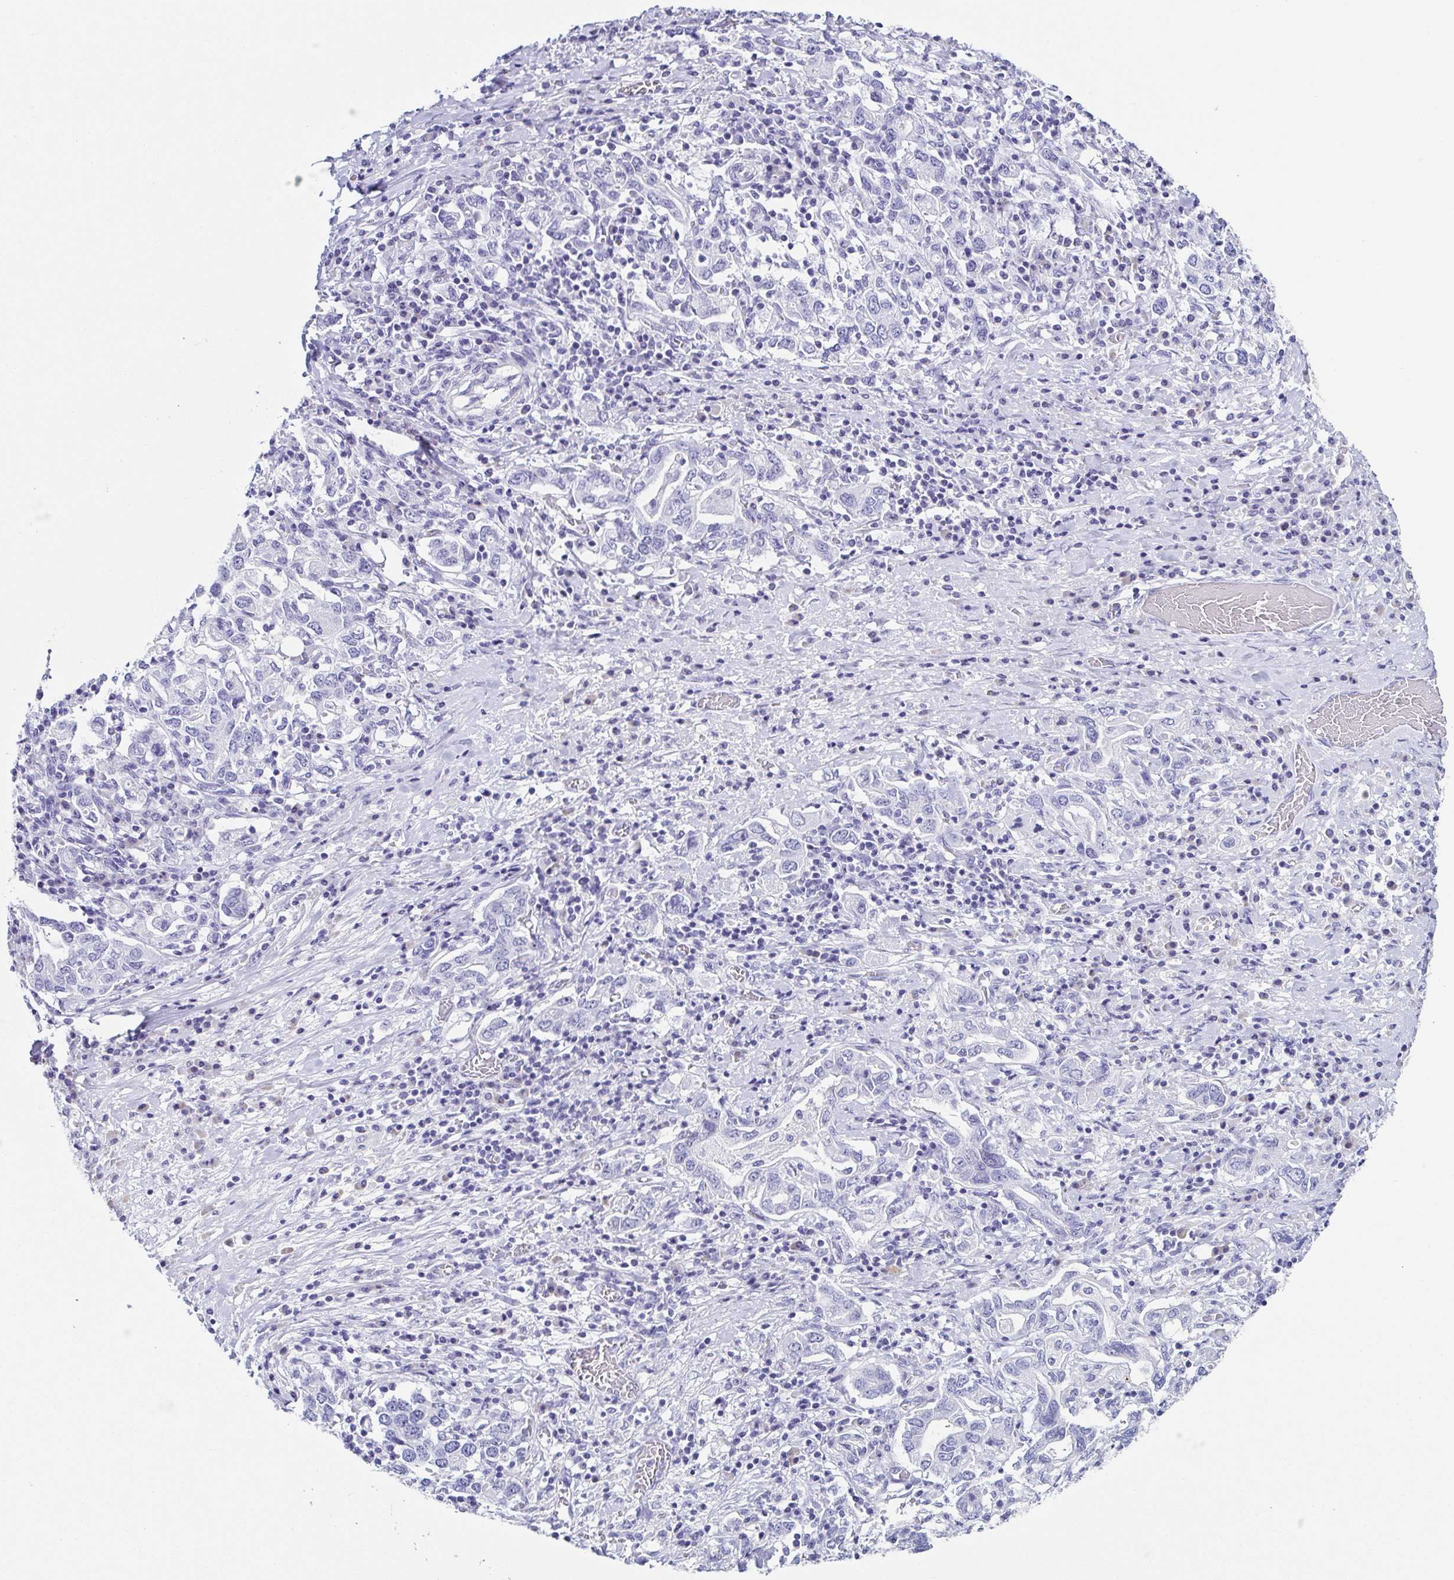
{"staining": {"intensity": "negative", "quantity": "none", "location": "none"}, "tissue": "stomach cancer", "cell_type": "Tumor cells", "image_type": "cancer", "snomed": [{"axis": "morphology", "description": "Adenocarcinoma, NOS"}, {"axis": "topography", "description": "Stomach, upper"}, {"axis": "topography", "description": "Stomach"}], "caption": "Adenocarcinoma (stomach) was stained to show a protein in brown. There is no significant staining in tumor cells.", "gene": "TNNT2", "patient": {"sex": "male", "age": 62}}